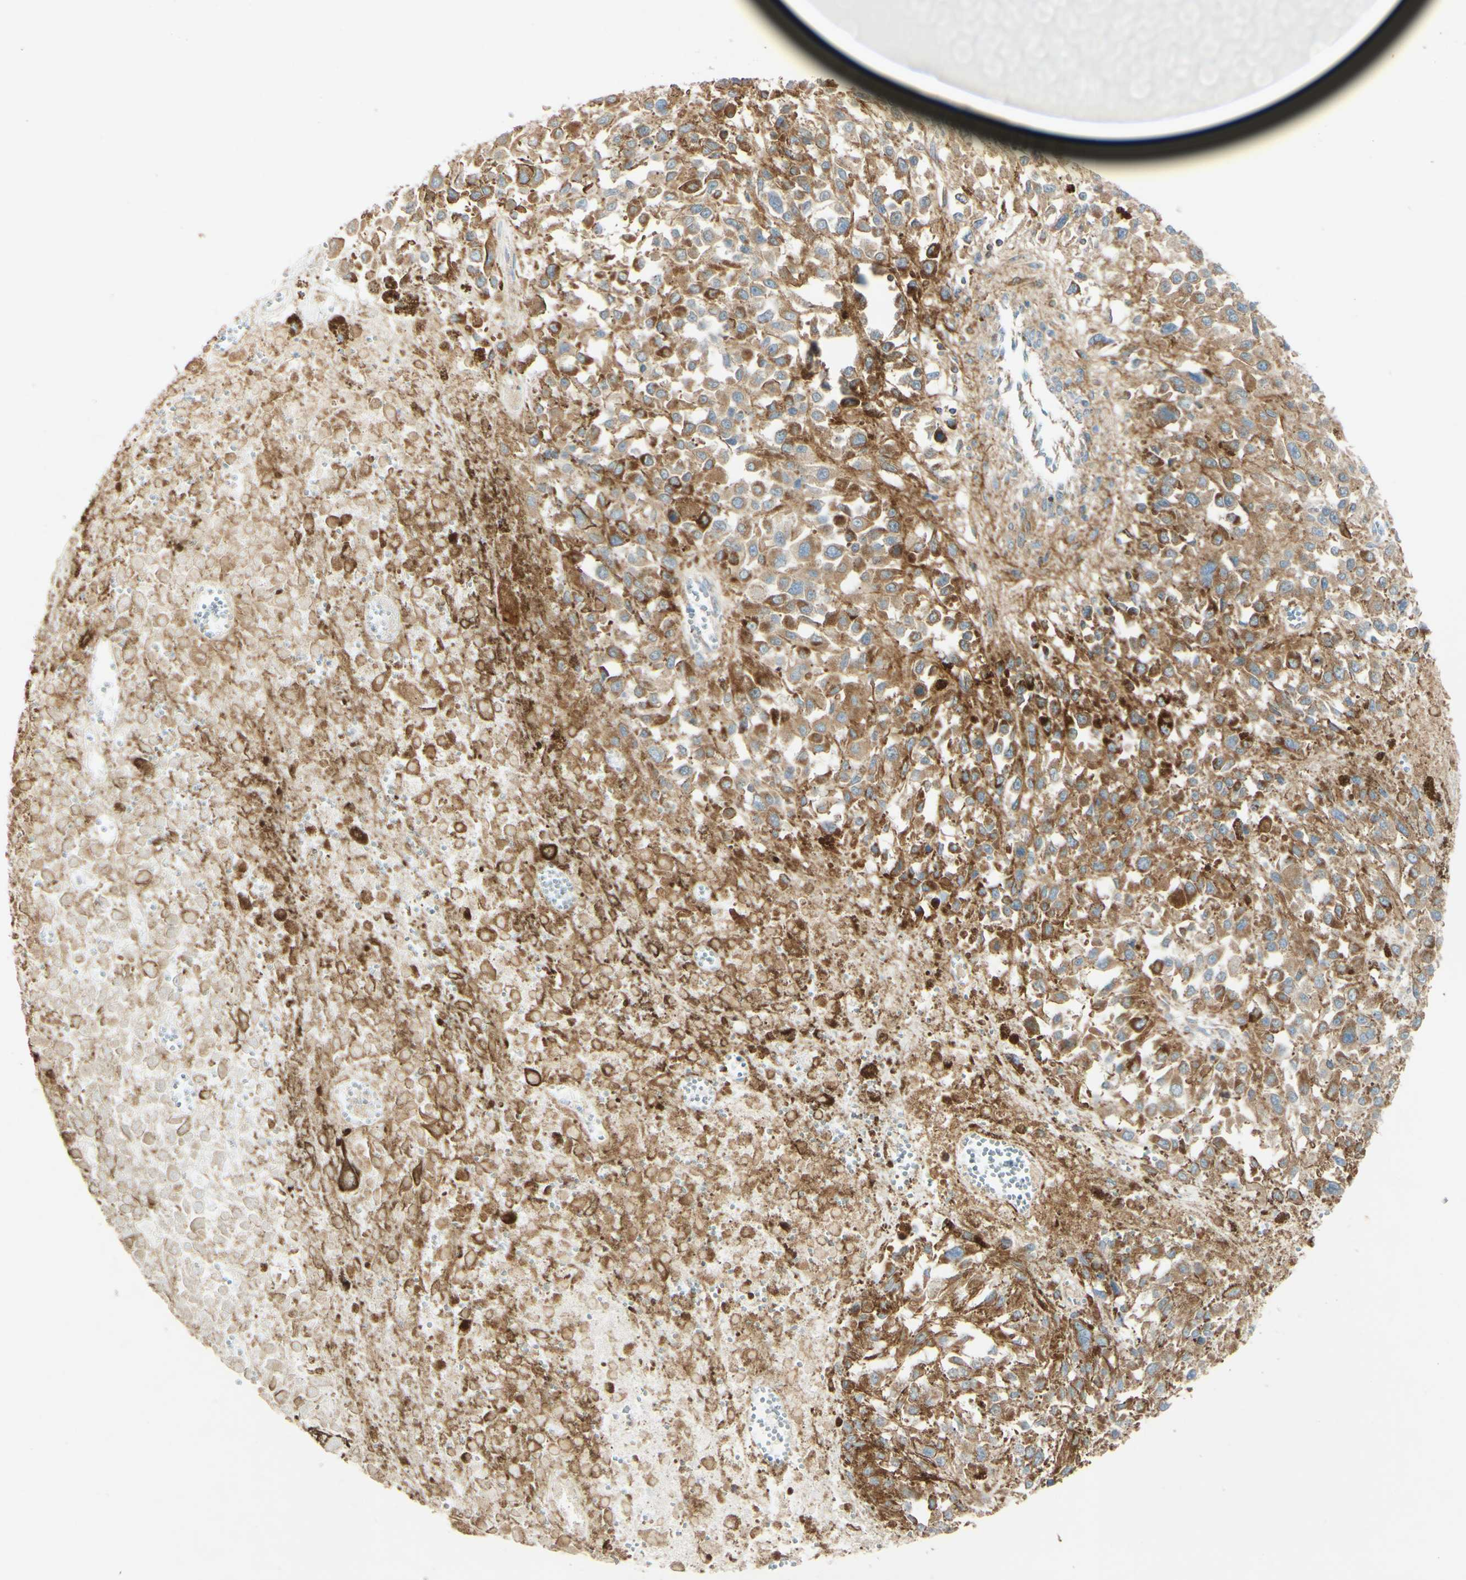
{"staining": {"intensity": "moderate", "quantity": ">75%", "location": "cytoplasmic/membranous"}, "tissue": "melanoma", "cell_type": "Tumor cells", "image_type": "cancer", "snomed": [{"axis": "morphology", "description": "Malignant melanoma, Metastatic site"}, {"axis": "topography", "description": "Lymph node"}], "caption": "Immunohistochemical staining of human melanoma exhibits moderate cytoplasmic/membranous protein expression in approximately >75% of tumor cells.", "gene": "OXCT1", "patient": {"sex": "male", "age": 59}}